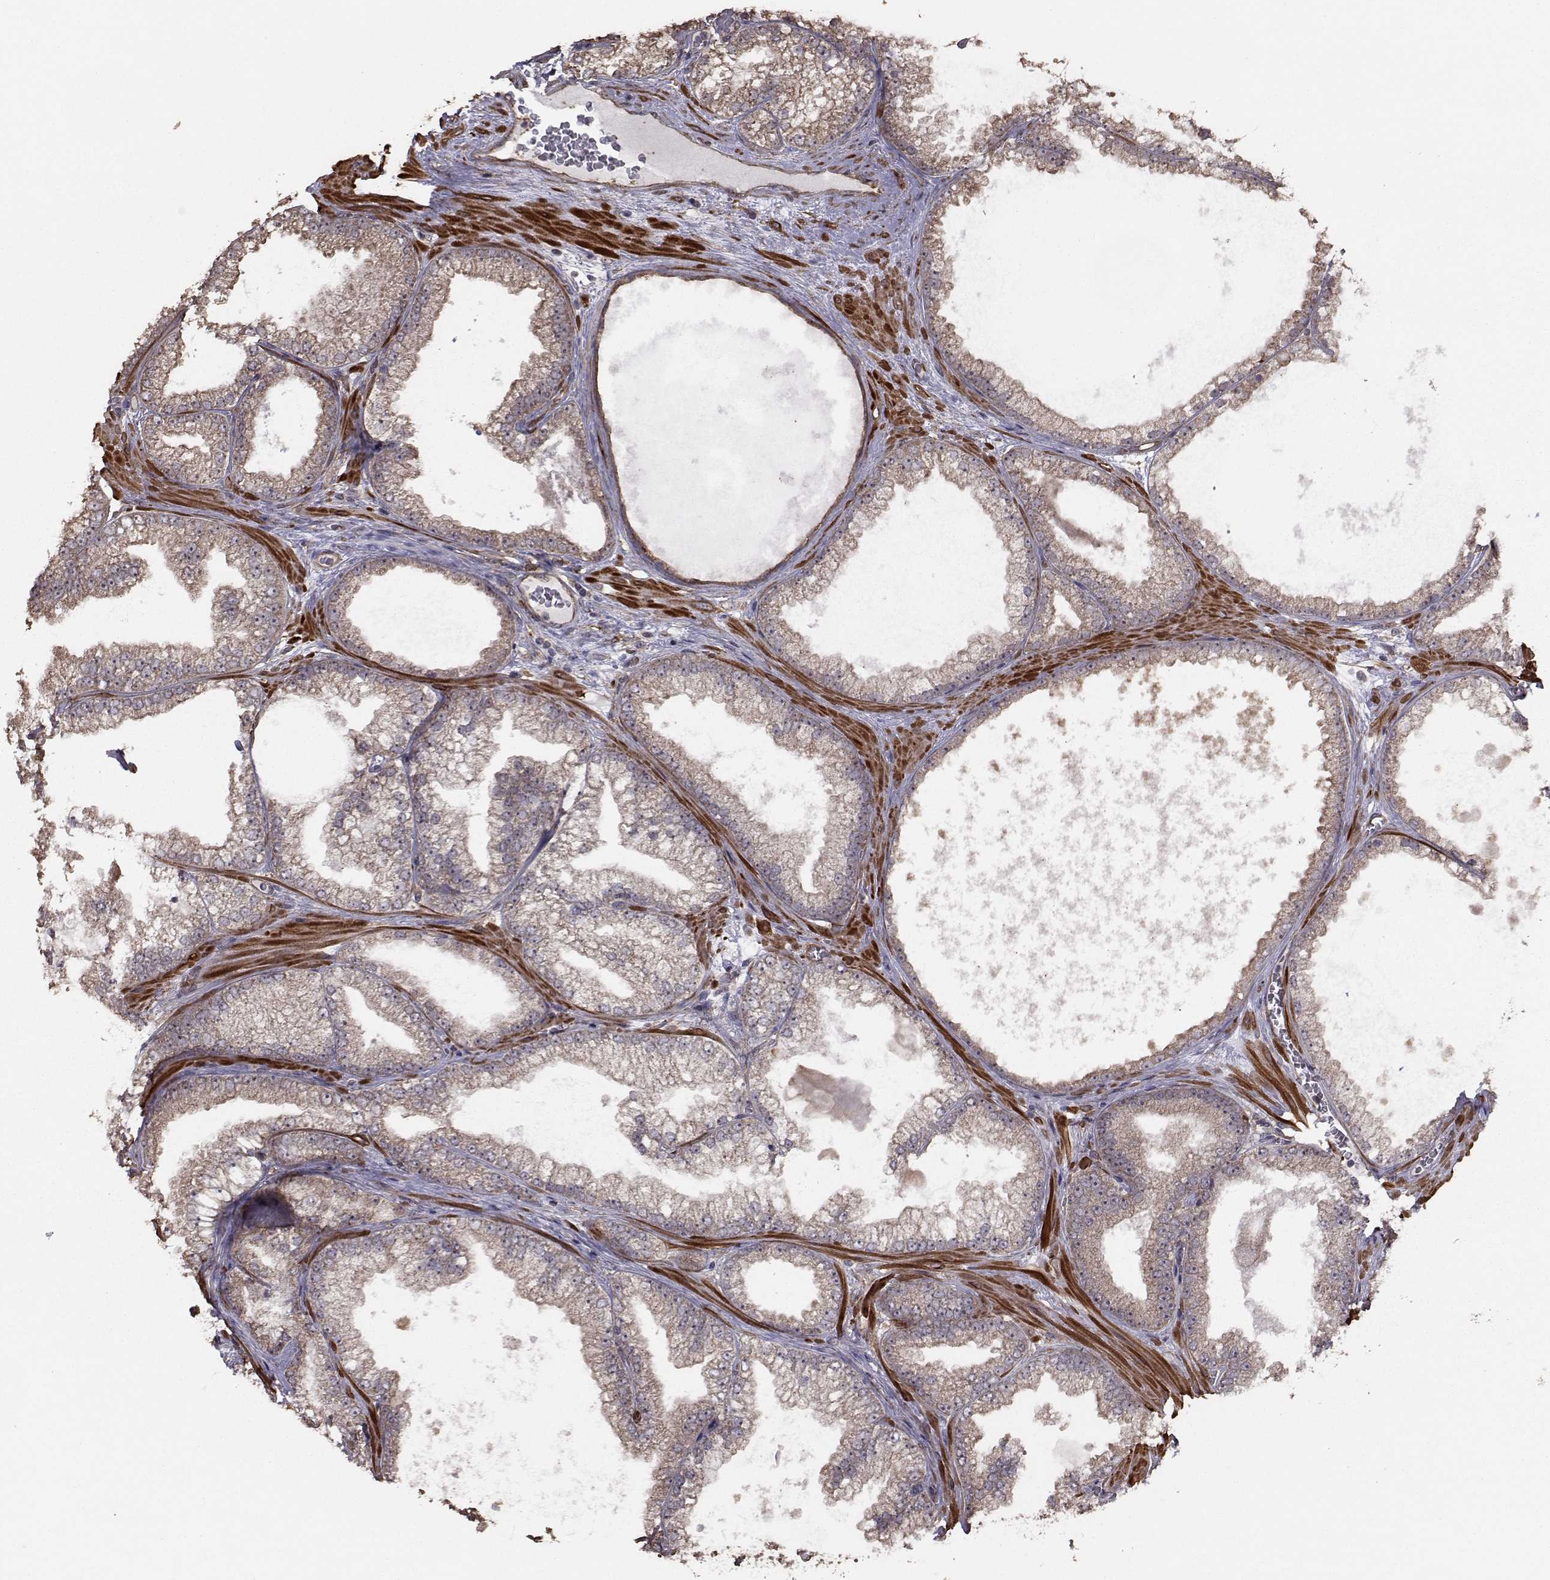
{"staining": {"intensity": "negative", "quantity": "none", "location": "none"}, "tissue": "prostate cancer", "cell_type": "Tumor cells", "image_type": "cancer", "snomed": [{"axis": "morphology", "description": "Adenocarcinoma, Low grade"}, {"axis": "topography", "description": "Prostate"}], "caption": "A micrograph of human prostate adenocarcinoma (low-grade) is negative for staining in tumor cells.", "gene": "TRIP10", "patient": {"sex": "male", "age": 57}}